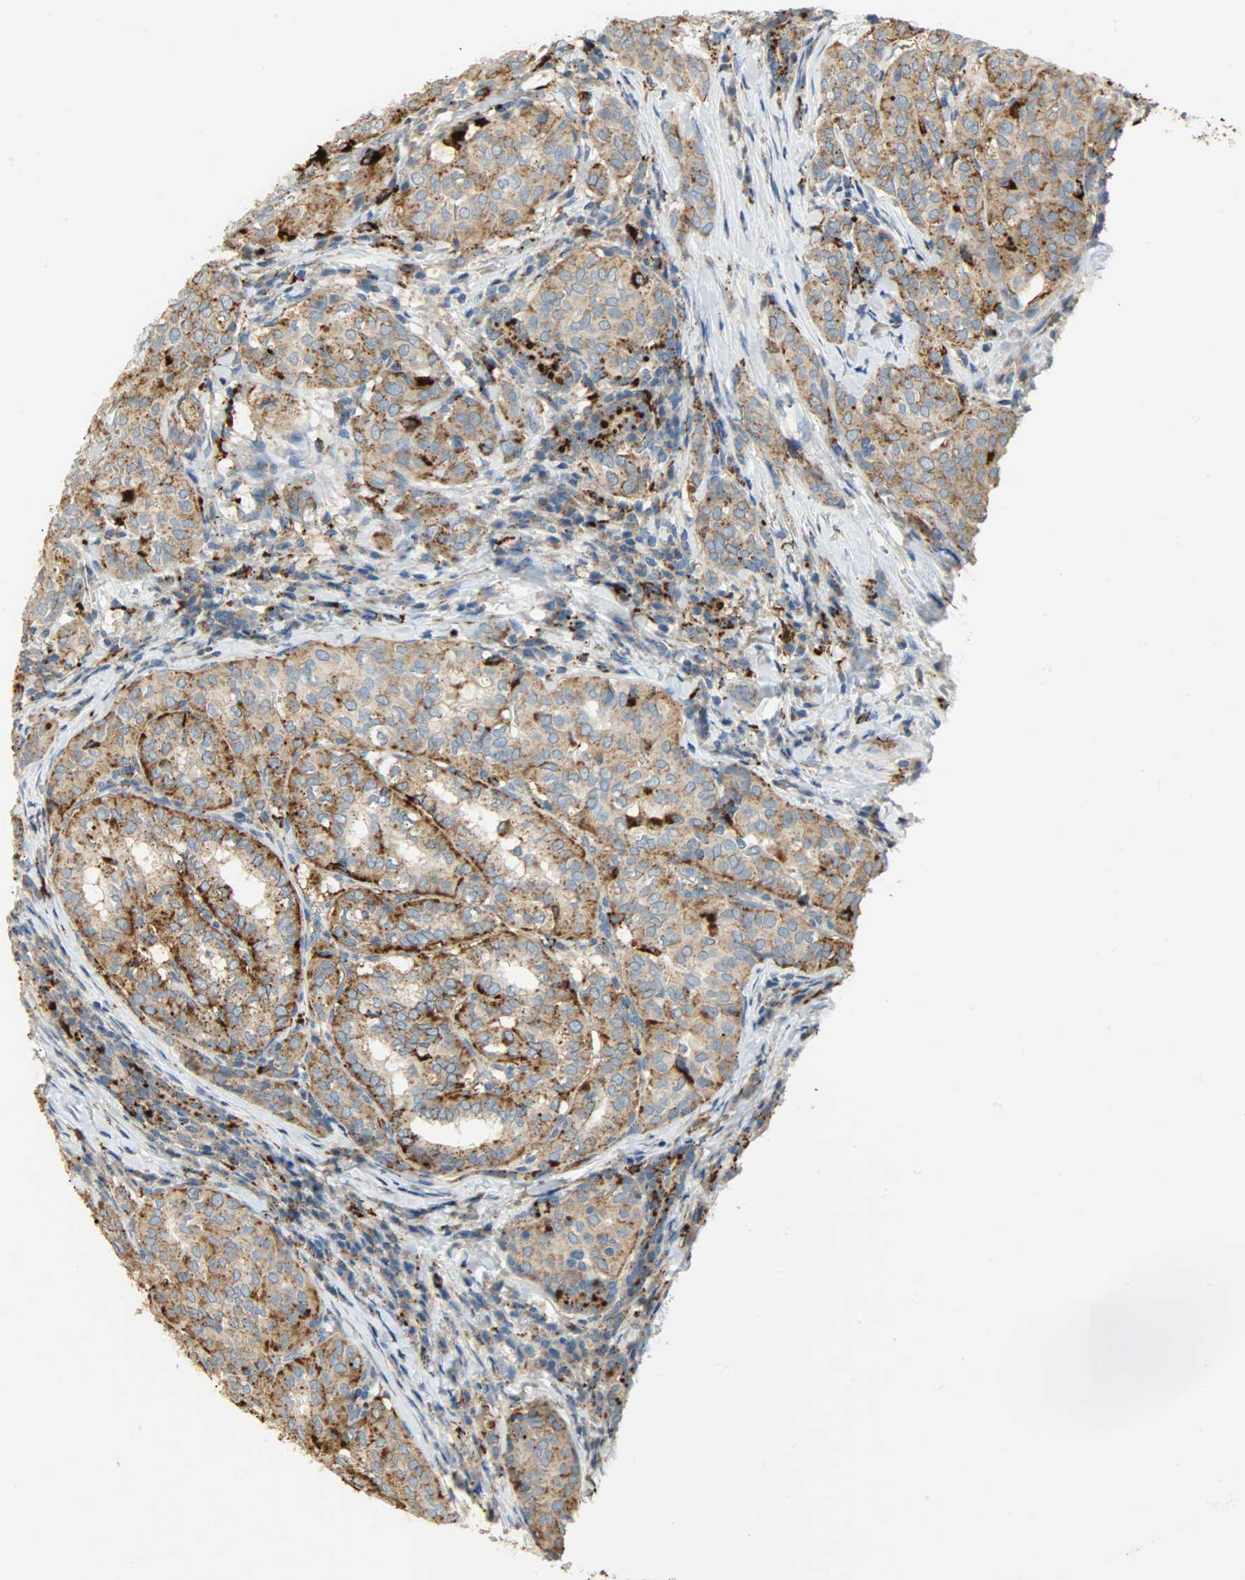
{"staining": {"intensity": "moderate", "quantity": ">75%", "location": "cytoplasmic/membranous"}, "tissue": "thyroid cancer", "cell_type": "Tumor cells", "image_type": "cancer", "snomed": [{"axis": "morphology", "description": "Papillary adenocarcinoma, NOS"}, {"axis": "topography", "description": "Thyroid gland"}], "caption": "High-power microscopy captured an immunohistochemistry (IHC) micrograph of thyroid cancer (papillary adenocarcinoma), revealing moderate cytoplasmic/membranous expression in about >75% of tumor cells.", "gene": "ASAH1", "patient": {"sex": "female", "age": 30}}